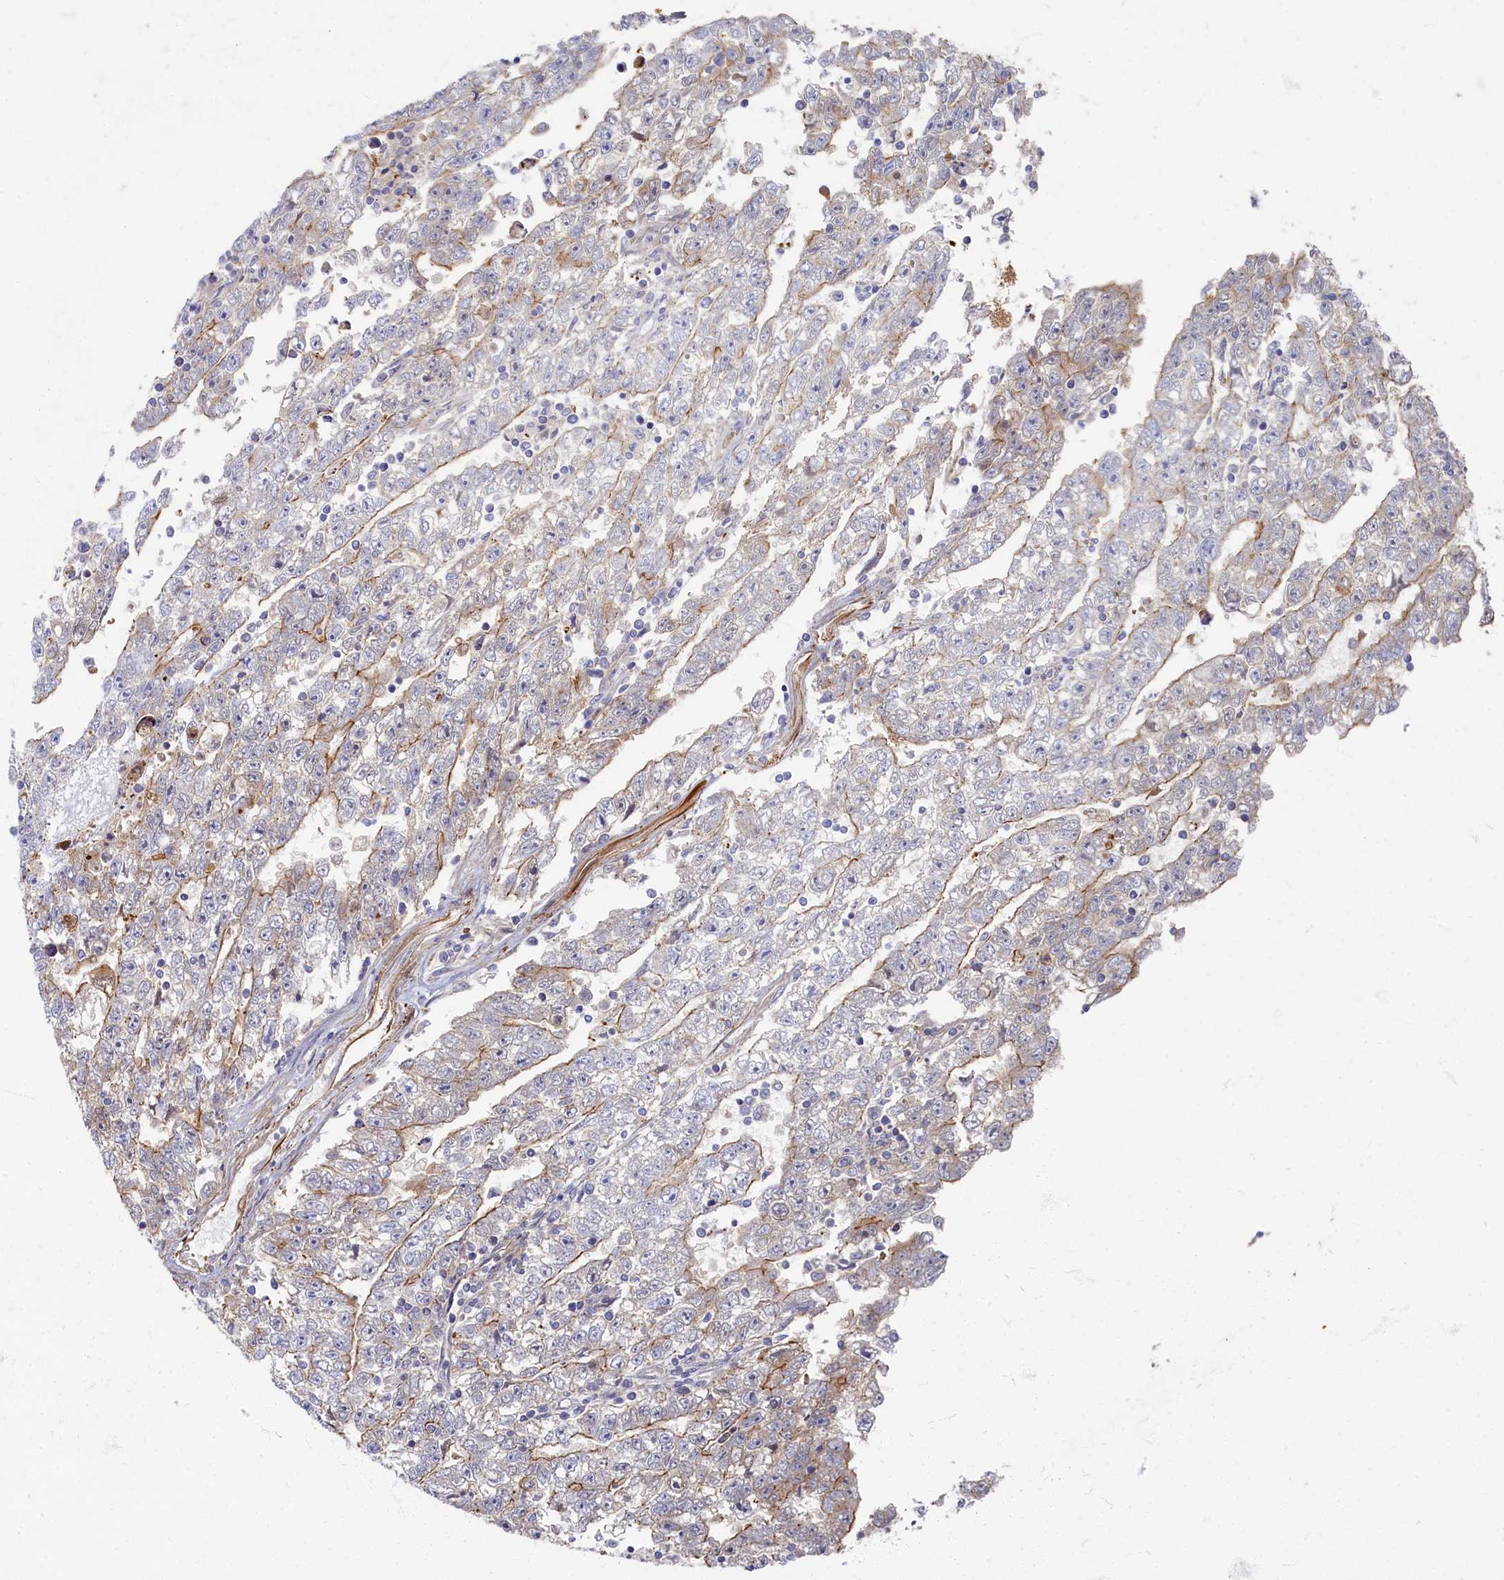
{"staining": {"intensity": "weak", "quantity": "25%-75%", "location": "cytoplasmic/membranous"}, "tissue": "testis cancer", "cell_type": "Tumor cells", "image_type": "cancer", "snomed": [{"axis": "morphology", "description": "Carcinoma, Embryonal, NOS"}, {"axis": "topography", "description": "Testis"}], "caption": "Testis cancer stained for a protein demonstrates weak cytoplasmic/membranous positivity in tumor cells.", "gene": "PSMG2", "patient": {"sex": "male", "age": 25}}